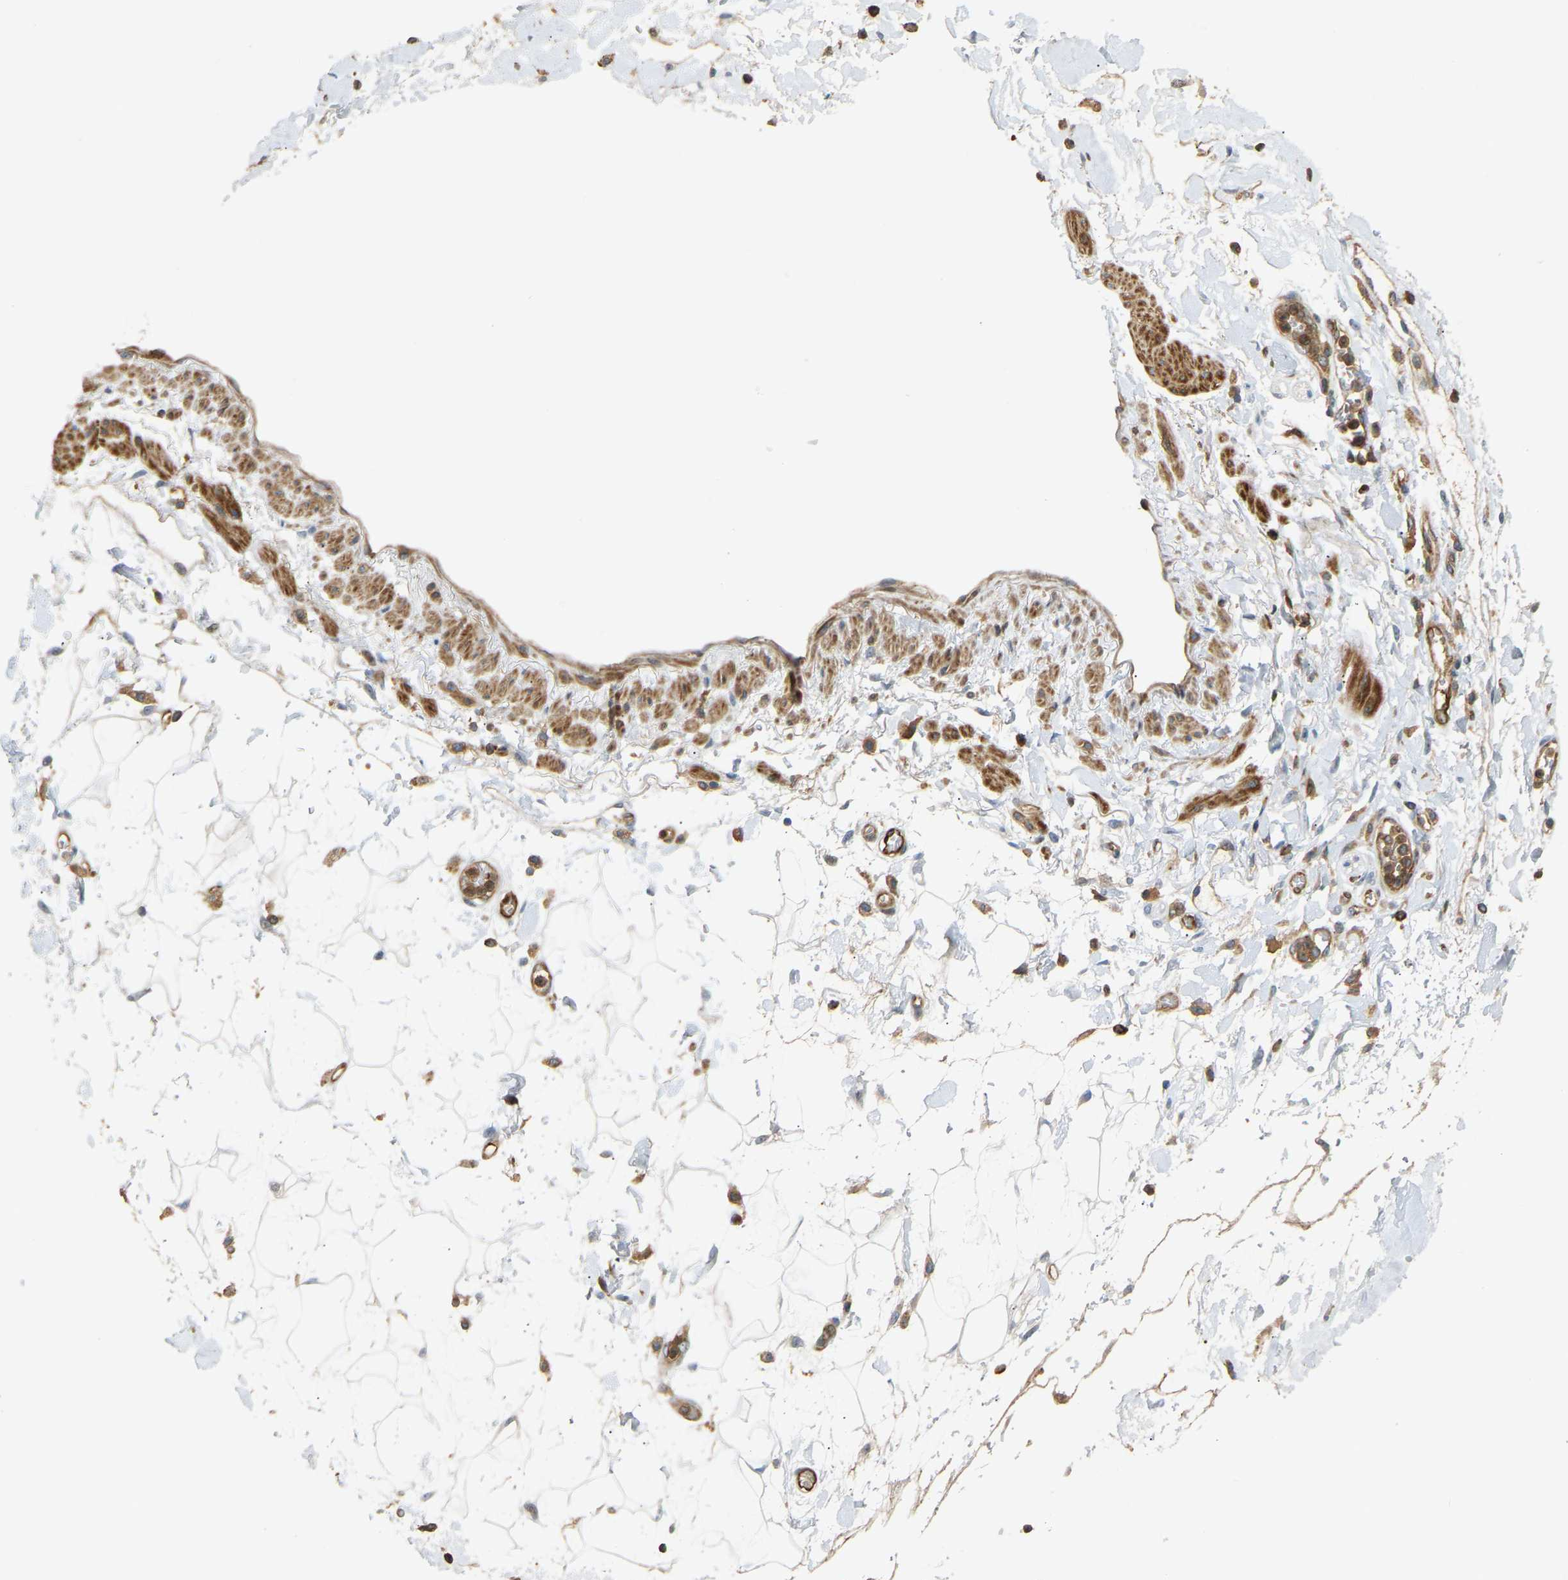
{"staining": {"intensity": "negative", "quantity": "none", "location": "none"}, "tissue": "adipose tissue", "cell_type": "Adipocytes", "image_type": "normal", "snomed": [{"axis": "morphology", "description": "Normal tissue, NOS"}, {"axis": "morphology", "description": "Adenocarcinoma, NOS"}, {"axis": "topography", "description": "Duodenum"}, {"axis": "topography", "description": "Peripheral nerve tissue"}], "caption": "A high-resolution image shows IHC staining of unremarkable adipose tissue, which displays no significant expression in adipocytes. (DAB IHC visualized using brightfield microscopy, high magnification).", "gene": "PLCG2", "patient": {"sex": "female", "age": 60}}